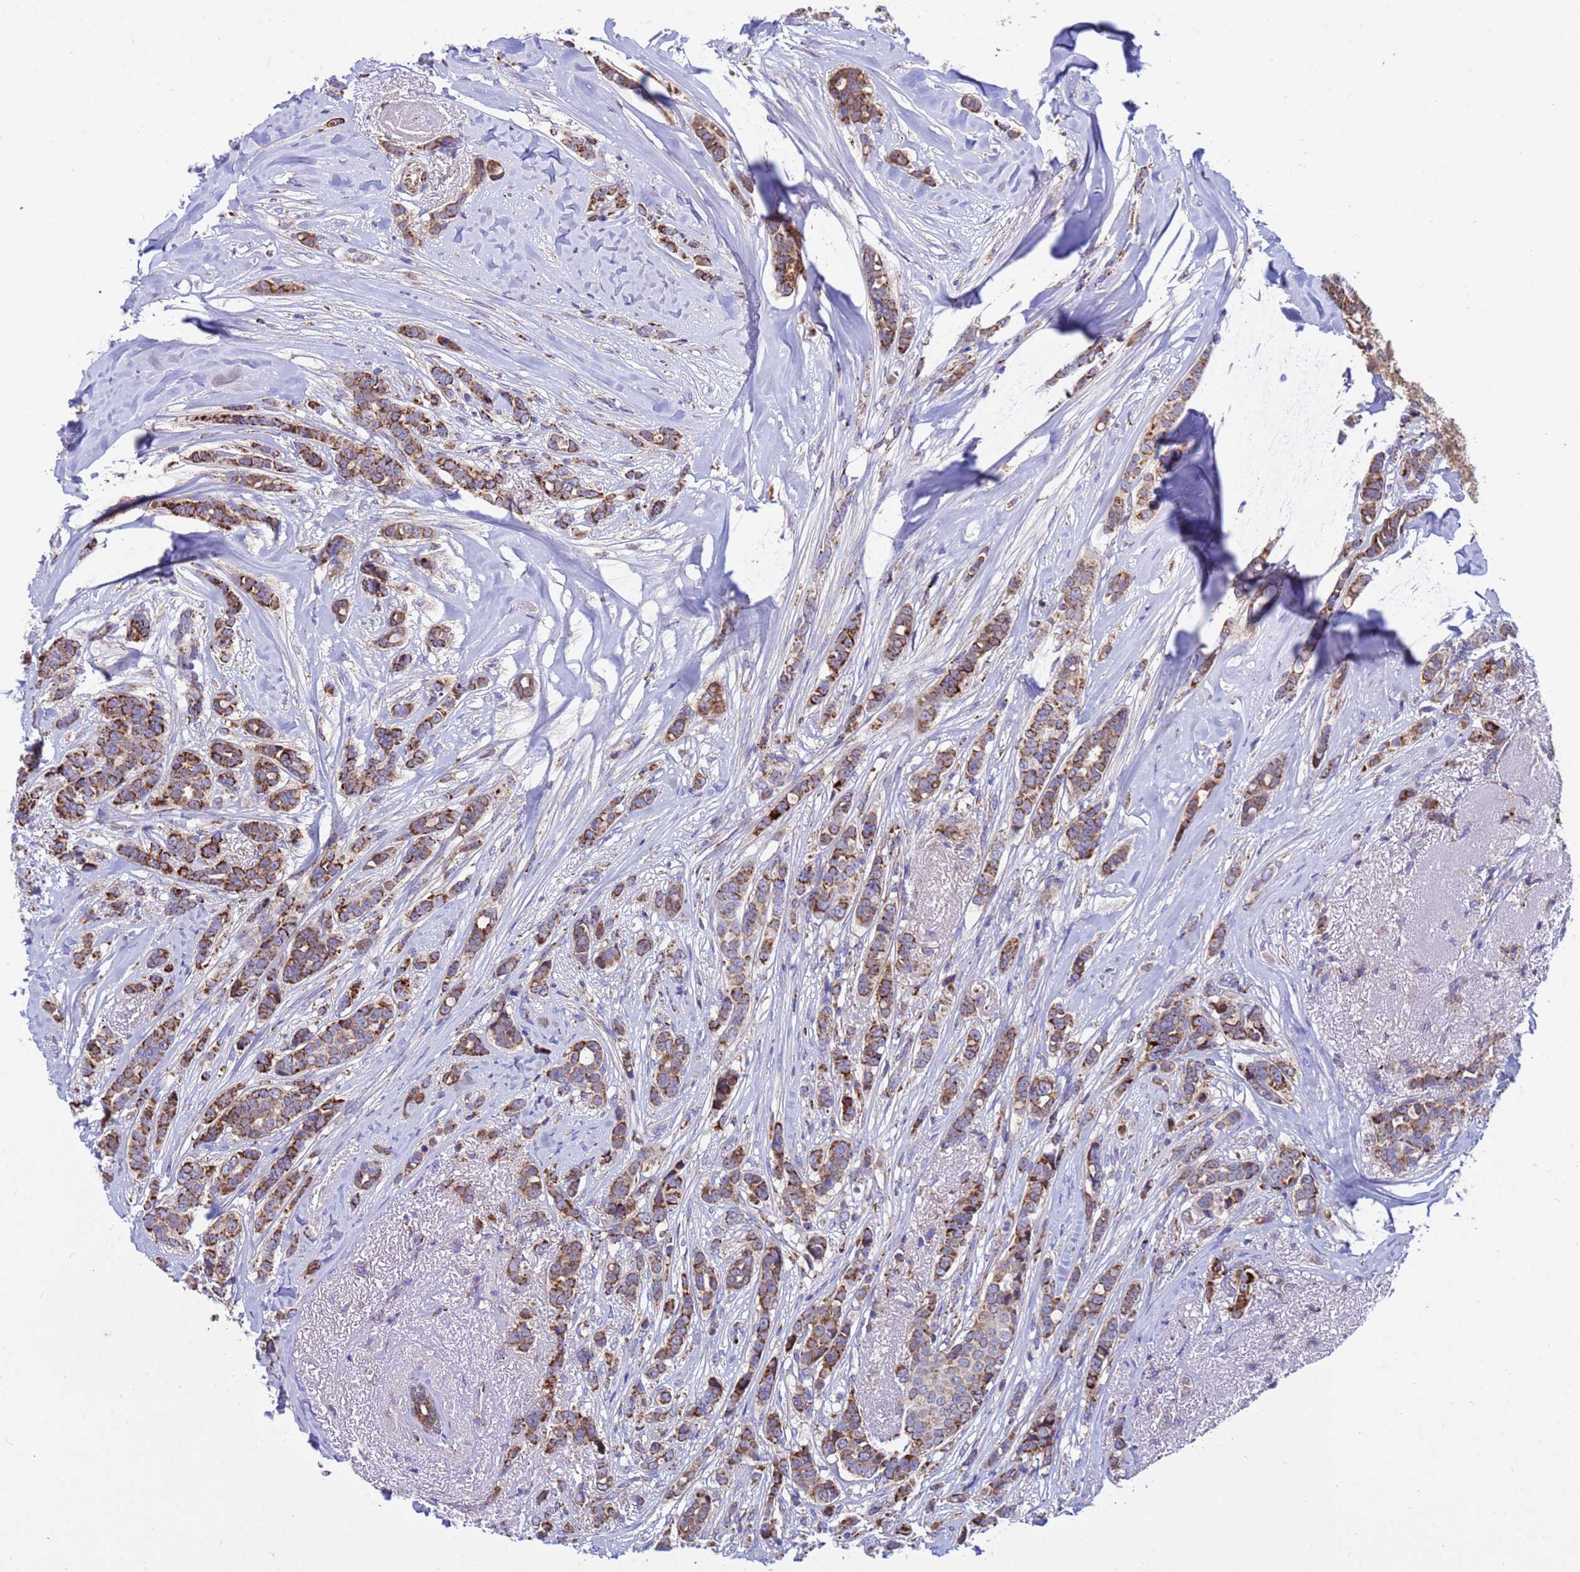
{"staining": {"intensity": "moderate", "quantity": ">75%", "location": "cytoplasmic/membranous"}, "tissue": "breast cancer", "cell_type": "Tumor cells", "image_type": "cancer", "snomed": [{"axis": "morphology", "description": "Lobular carcinoma"}, {"axis": "topography", "description": "Breast"}], "caption": "Brown immunohistochemical staining in breast lobular carcinoma exhibits moderate cytoplasmic/membranous positivity in approximately >75% of tumor cells. (Brightfield microscopy of DAB IHC at high magnification).", "gene": "TUBGCP3", "patient": {"sex": "female", "age": 51}}